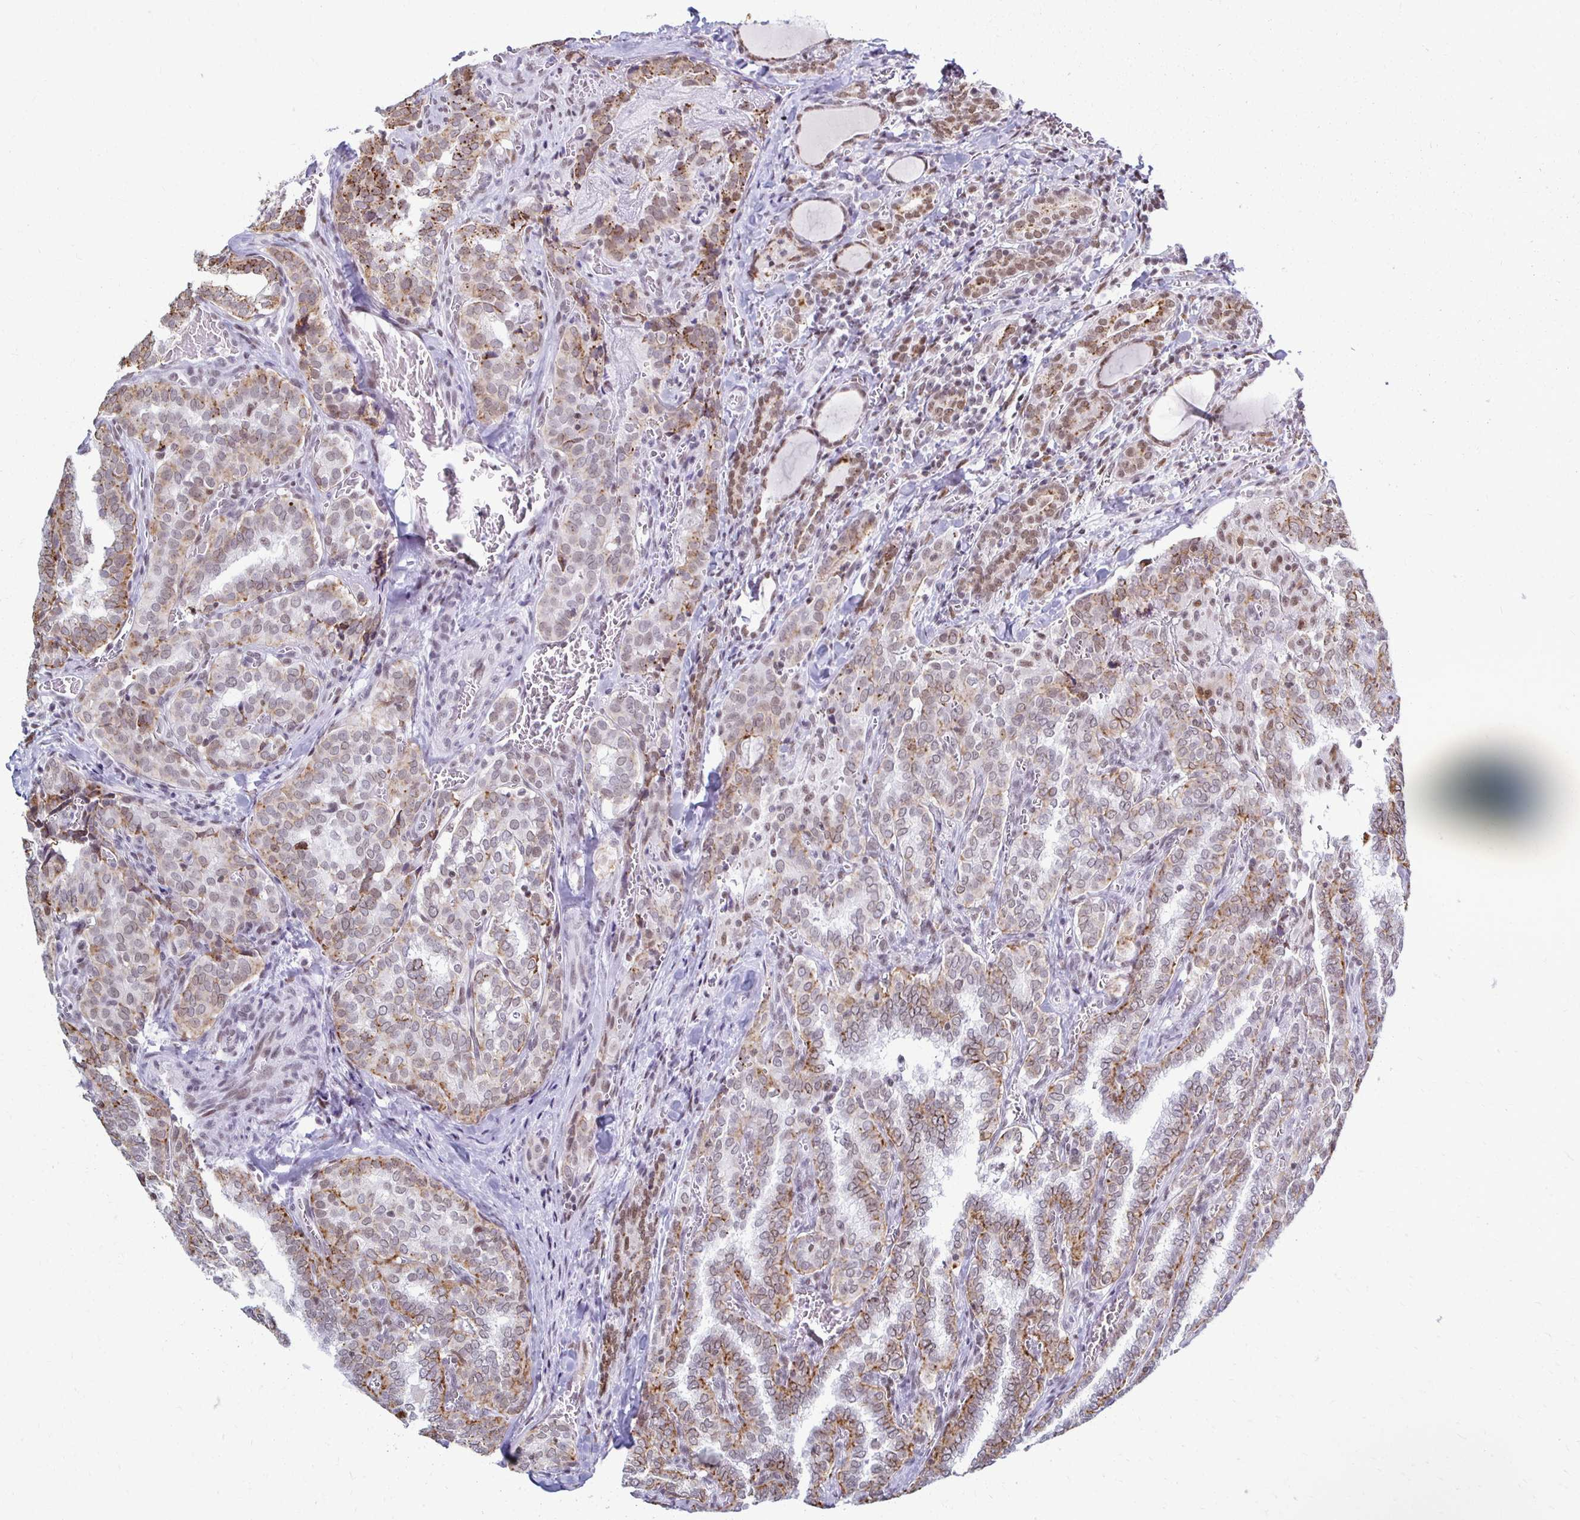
{"staining": {"intensity": "moderate", "quantity": "25%-75%", "location": "cytoplasmic/membranous"}, "tissue": "thyroid cancer", "cell_type": "Tumor cells", "image_type": "cancer", "snomed": [{"axis": "morphology", "description": "Papillary adenocarcinoma, NOS"}, {"axis": "topography", "description": "Thyroid gland"}], "caption": "Thyroid cancer stained for a protein displays moderate cytoplasmic/membranous positivity in tumor cells. The staining was performed using DAB (3,3'-diaminobenzidine) to visualize the protein expression in brown, while the nuclei were stained in blue with hematoxylin (Magnification: 20x).", "gene": "IRF7", "patient": {"sex": "female", "age": 30}}